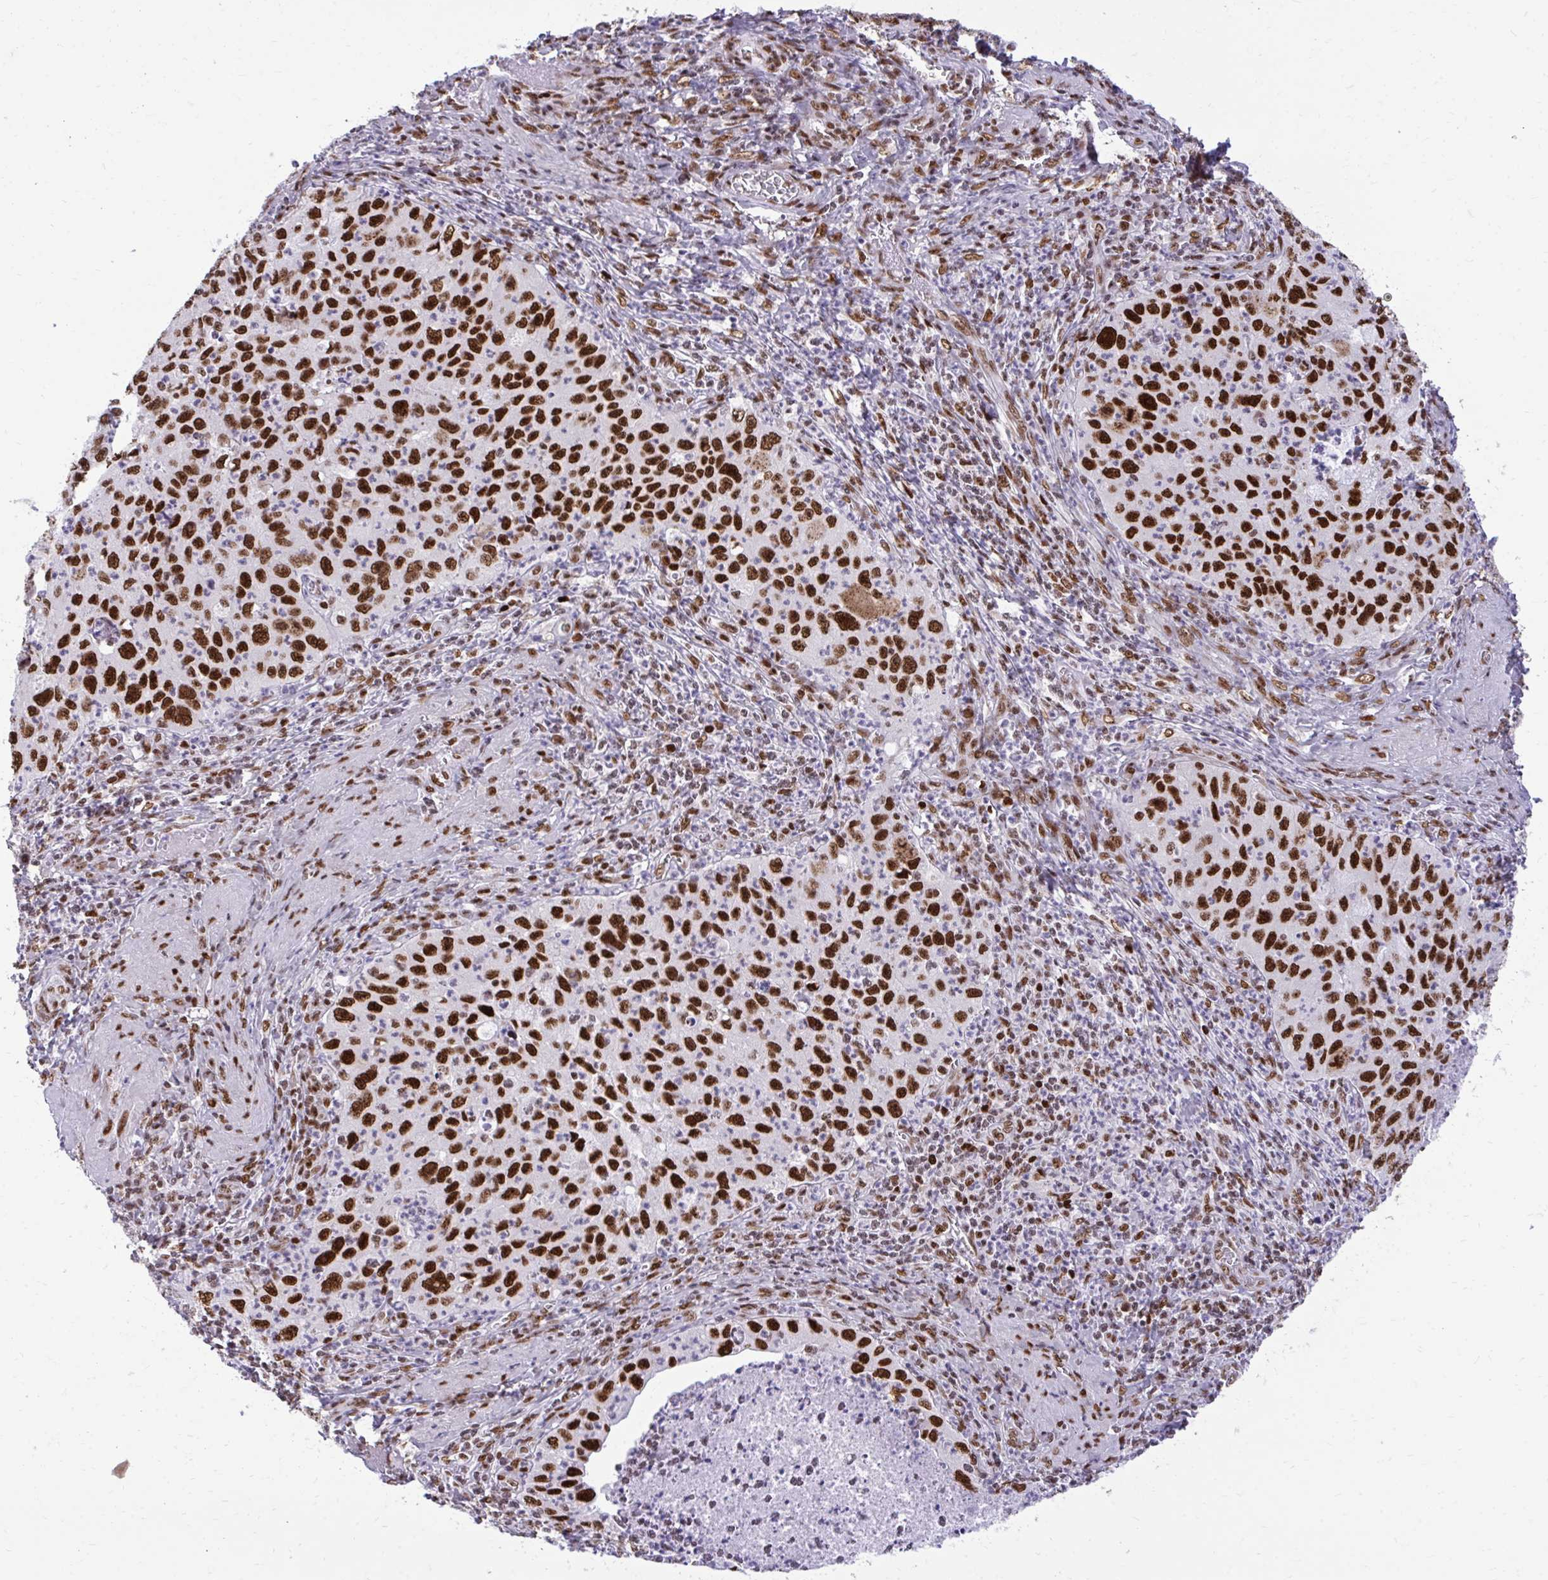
{"staining": {"intensity": "strong", "quantity": ">75%", "location": "nuclear"}, "tissue": "cervical cancer", "cell_type": "Tumor cells", "image_type": "cancer", "snomed": [{"axis": "morphology", "description": "Squamous cell carcinoma, NOS"}, {"axis": "topography", "description": "Cervix"}], "caption": "A histopathology image showing strong nuclear expression in approximately >75% of tumor cells in squamous cell carcinoma (cervical), as visualized by brown immunohistochemical staining.", "gene": "CDYL", "patient": {"sex": "female", "age": 30}}